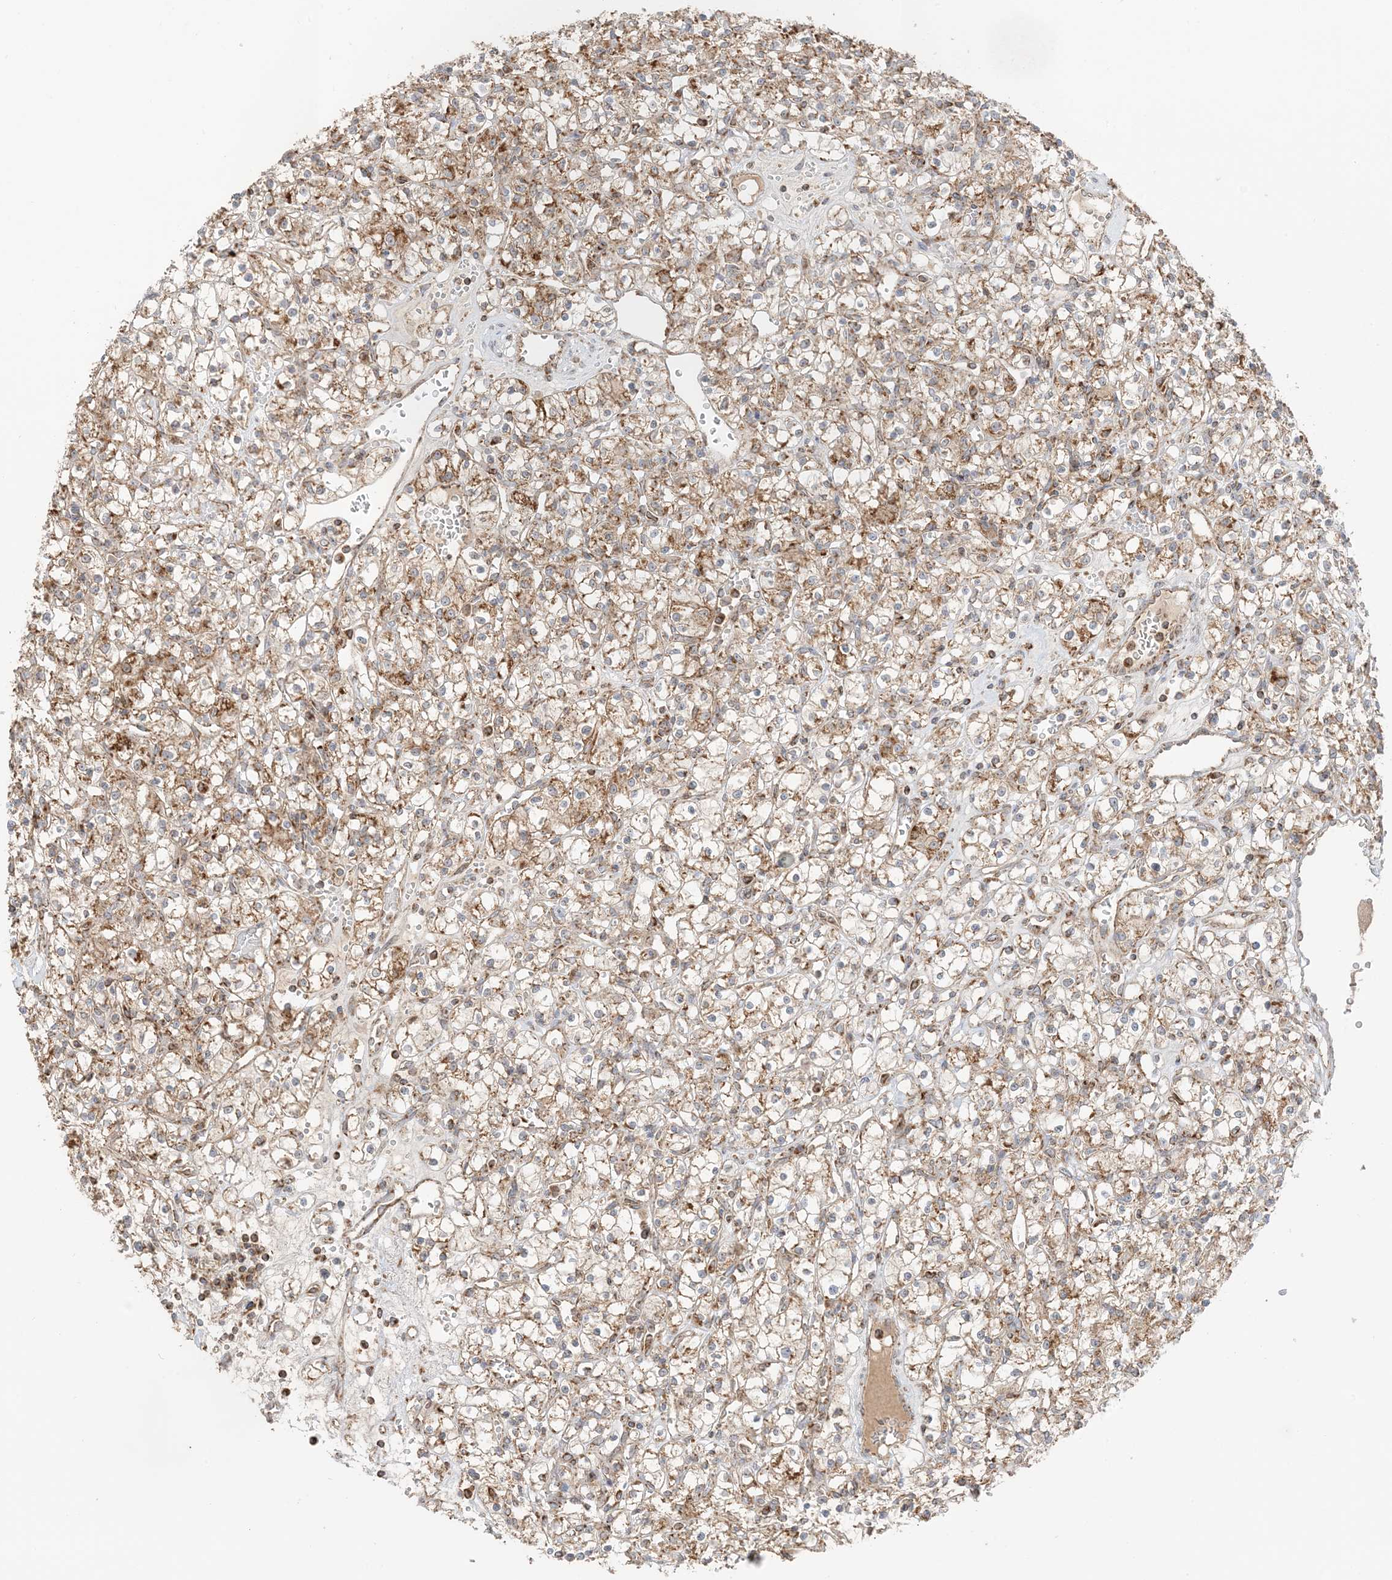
{"staining": {"intensity": "moderate", "quantity": ">75%", "location": "cytoplasmic/membranous"}, "tissue": "renal cancer", "cell_type": "Tumor cells", "image_type": "cancer", "snomed": [{"axis": "morphology", "description": "Adenocarcinoma, NOS"}, {"axis": "topography", "description": "Kidney"}], "caption": "IHC of renal cancer displays medium levels of moderate cytoplasmic/membranous expression in about >75% of tumor cells. (DAB IHC, brown staining for protein, blue staining for nuclei).", "gene": "N4BP3", "patient": {"sex": "female", "age": 59}}